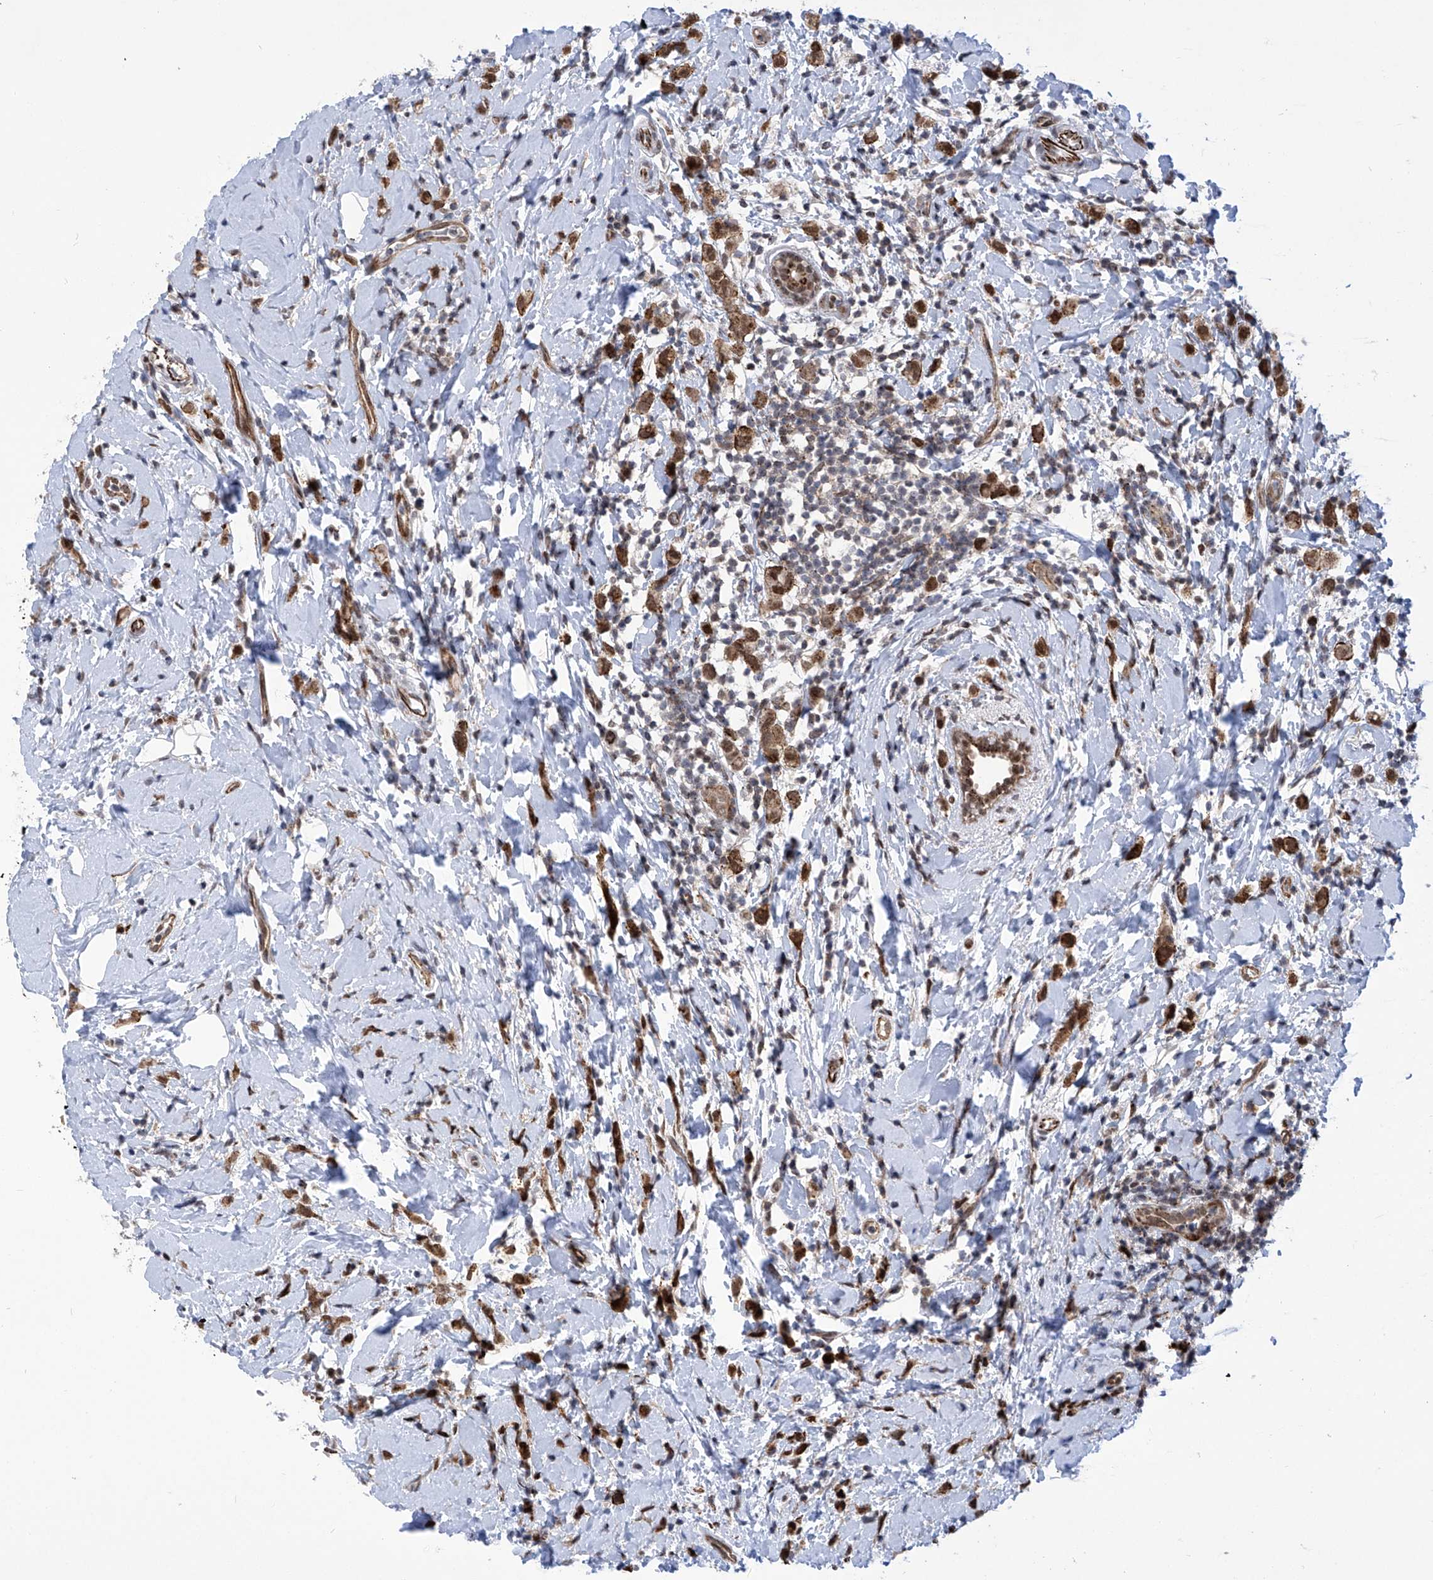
{"staining": {"intensity": "strong", "quantity": ">75%", "location": "cytoplasmic/membranous,nuclear"}, "tissue": "breast cancer", "cell_type": "Tumor cells", "image_type": "cancer", "snomed": [{"axis": "morphology", "description": "Lobular carcinoma"}, {"axis": "topography", "description": "Breast"}], "caption": "Brown immunohistochemical staining in human breast cancer (lobular carcinoma) displays strong cytoplasmic/membranous and nuclear staining in about >75% of tumor cells.", "gene": "CEP290", "patient": {"sex": "female", "age": 47}}